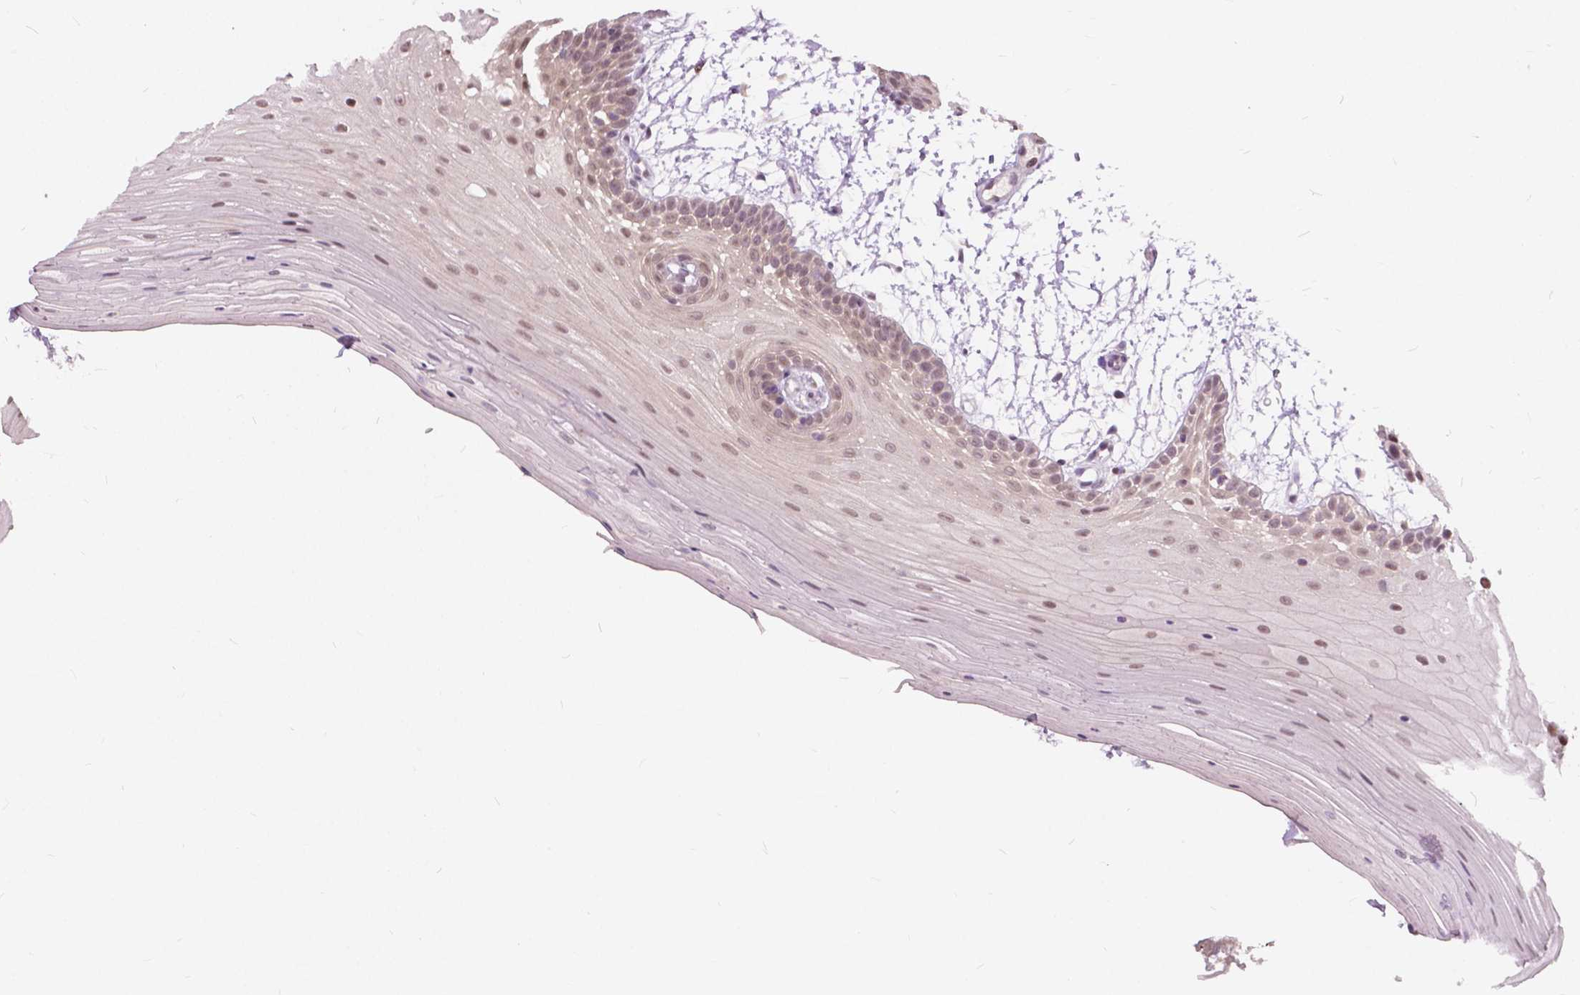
{"staining": {"intensity": "weak", "quantity": ">75%", "location": "nuclear"}, "tissue": "oral mucosa", "cell_type": "Squamous epithelial cells", "image_type": "normal", "snomed": [{"axis": "morphology", "description": "Normal tissue, NOS"}, {"axis": "morphology", "description": "Squamous cell carcinoma, NOS"}, {"axis": "topography", "description": "Oral tissue"}, {"axis": "topography", "description": "Tounge, NOS"}, {"axis": "topography", "description": "Head-Neck"}], "caption": "DAB (3,3'-diaminobenzidine) immunohistochemical staining of benign human oral mucosa demonstrates weak nuclear protein positivity in approximately >75% of squamous epithelial cells.", "gene": "DLX6", "patient": {"sex": "male", "age": 62}}